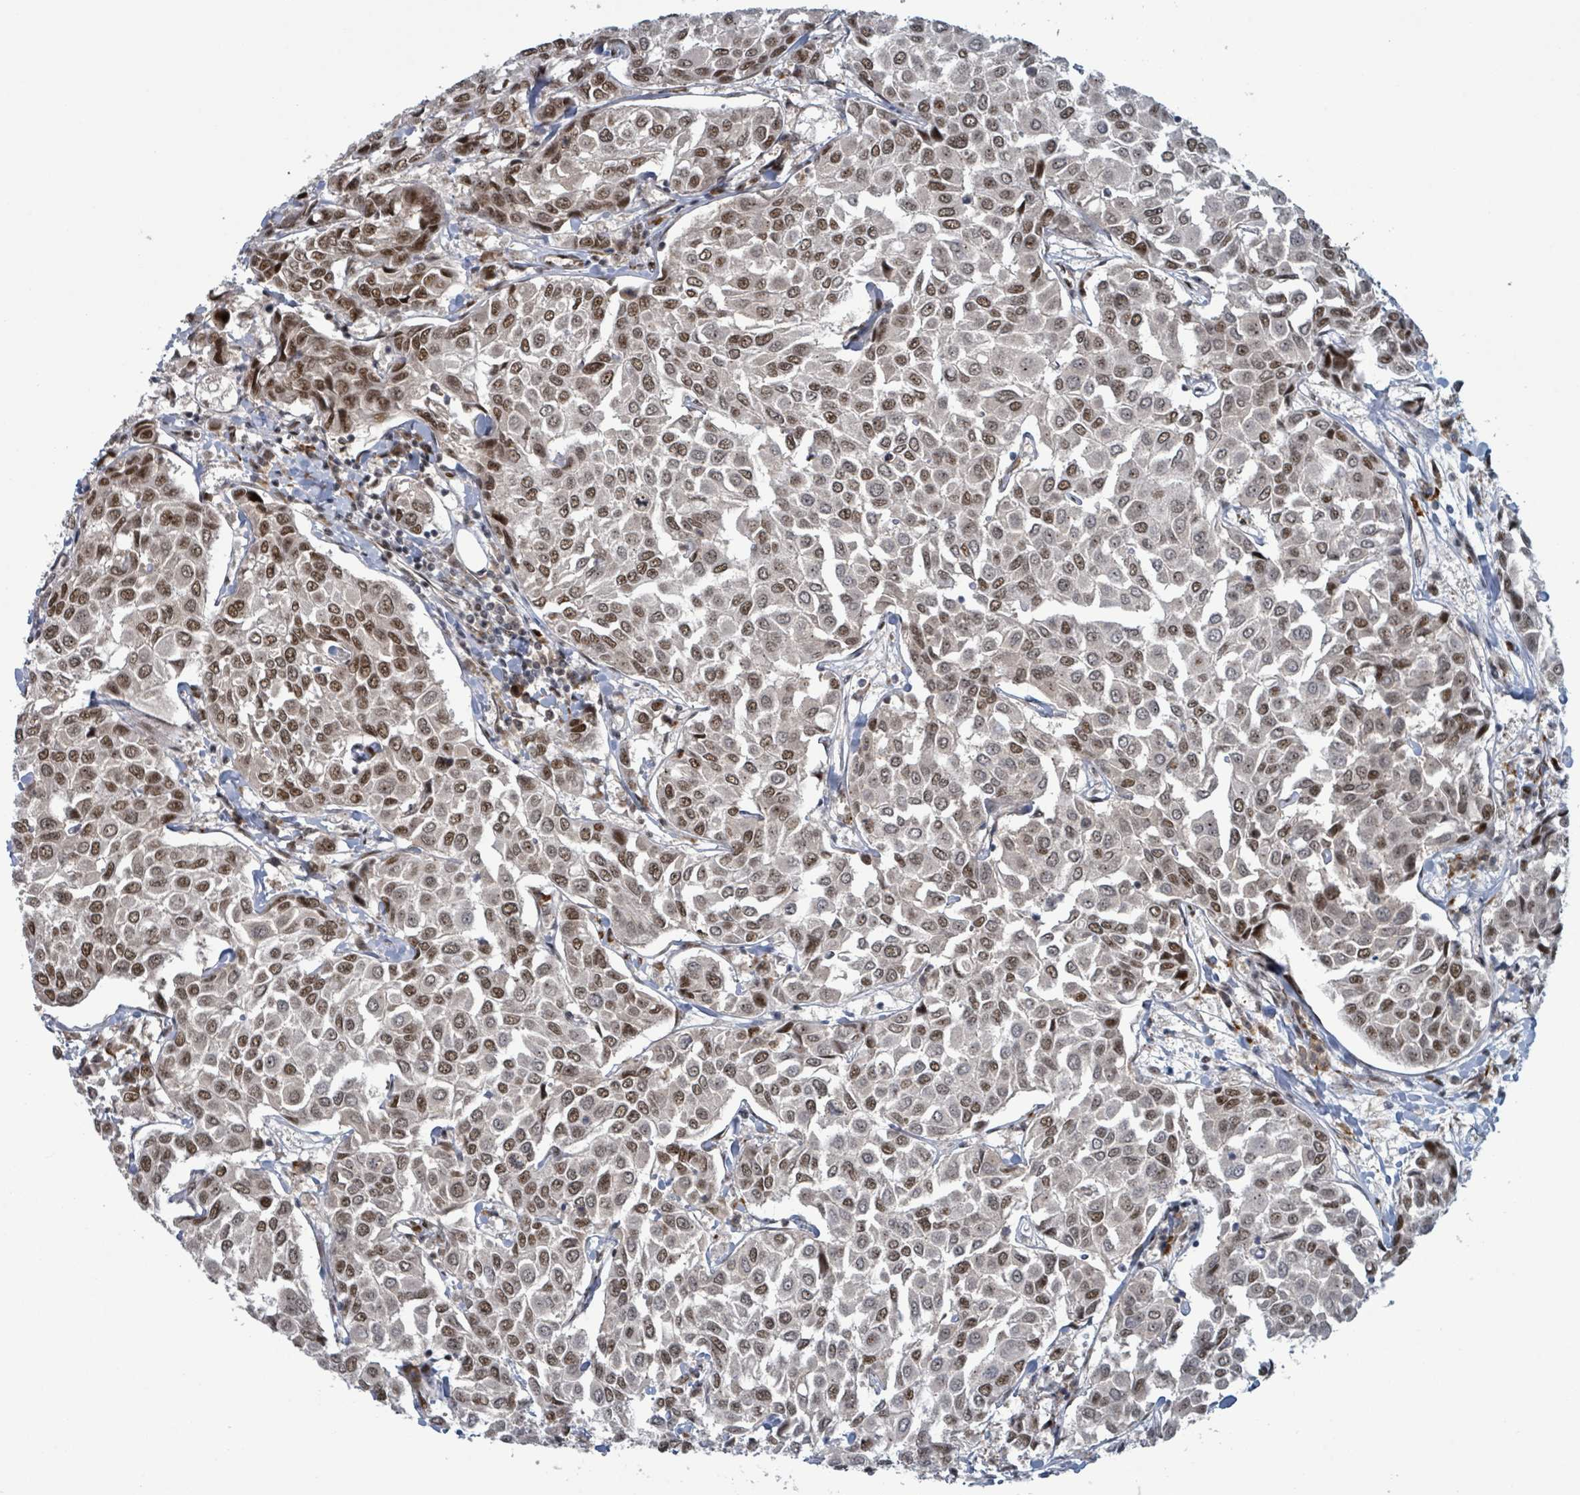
{"staining": {"intensity": "moderate", "quantity": ">75%", "location": "nuclear"}, "tissue": "breast cancer", "cell_type": "Tumor cells", "image_type": "cancer", "snomed": [{"axis": "morphology", "description": "Duct carcinoma"}, {"axis": "topography", "description": "Breast"}], "caption": "Breast cancer was stained to show a protein in brown. There is medium levels of moderate nuclear expression in approximately >75% of tumor cells. (DAB IHC, brown staining for protein, blue staining for nuclei).", "gene": "KLF3", "patient": {"sex": "female", "age": 55}}